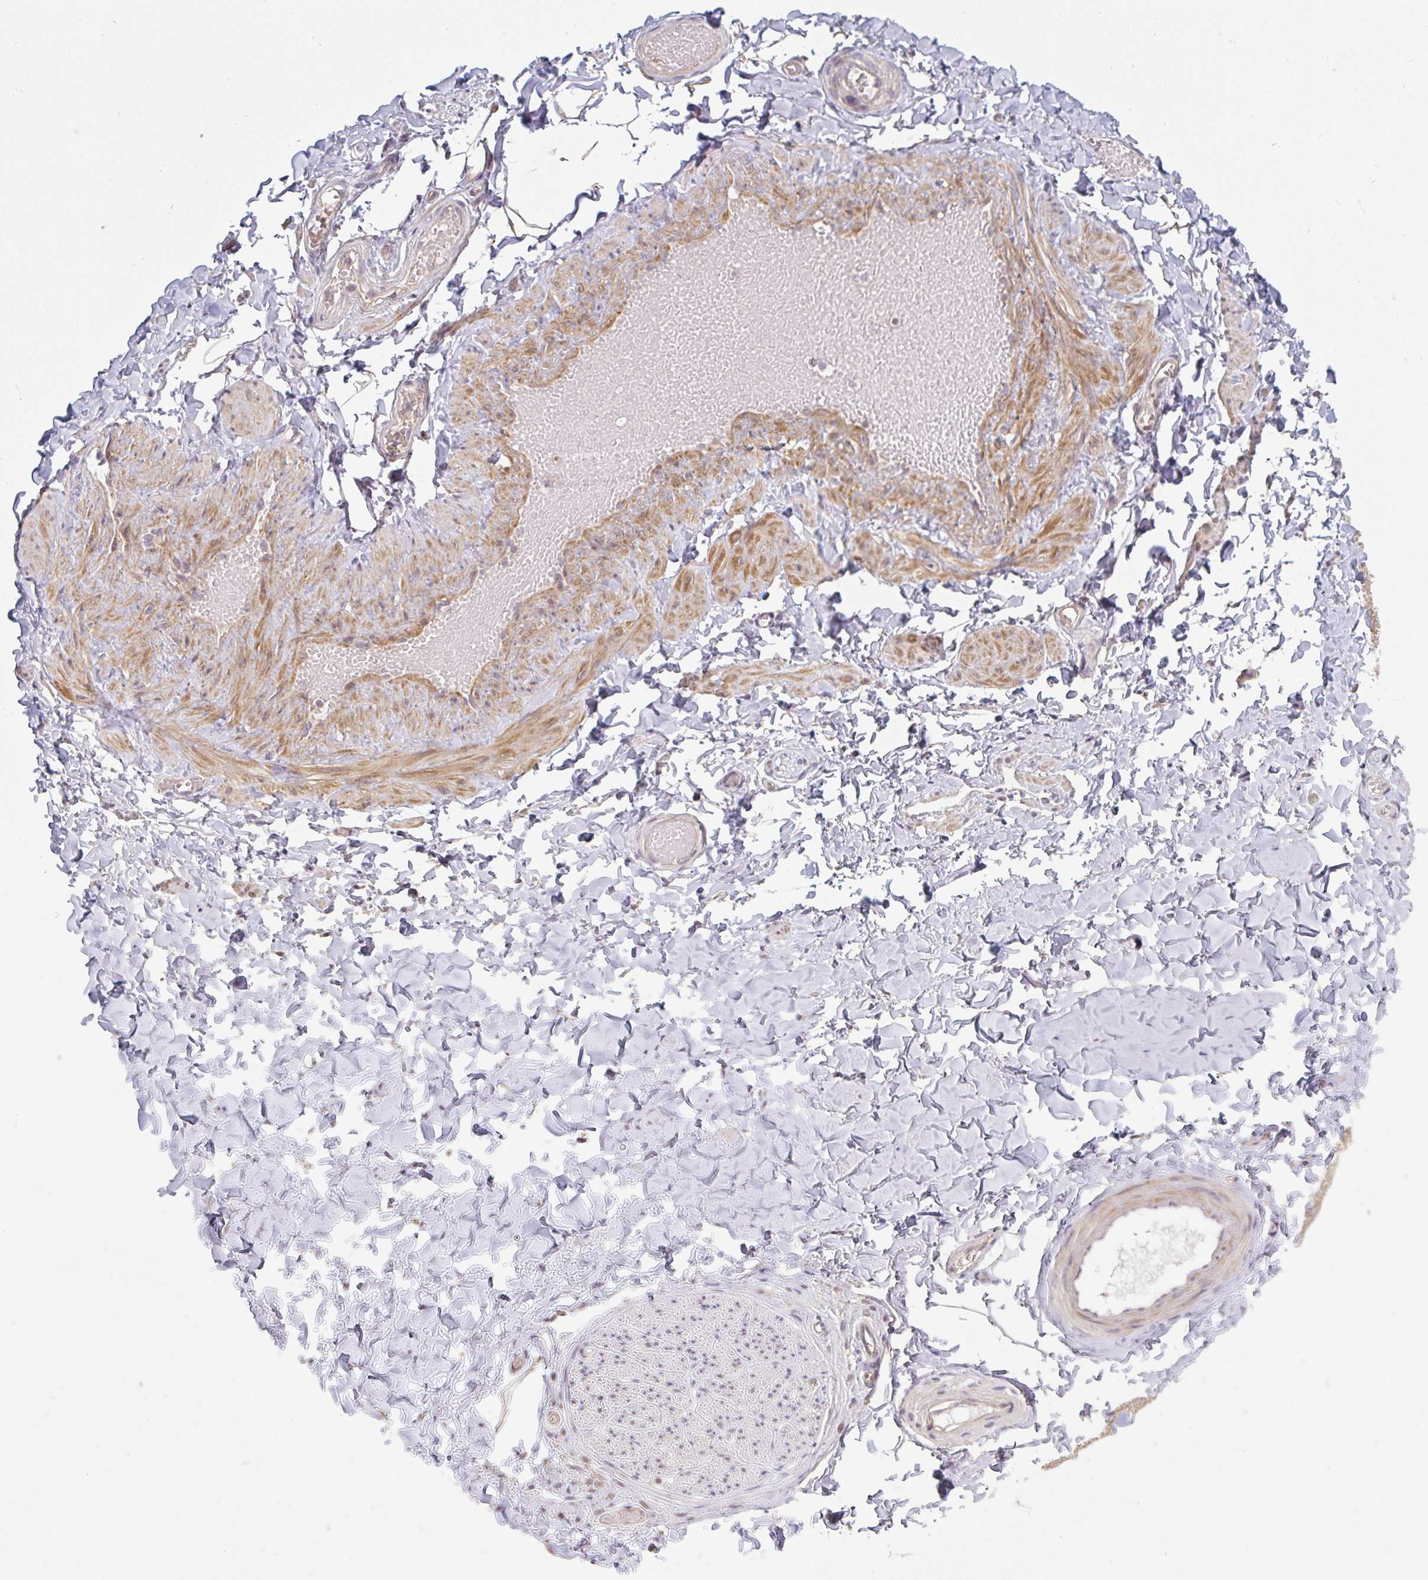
{"staining": {"intensity": "negative", "quantity": "none", "location": "none"}, "tissue": "adipose tissue", "cell_type": "Adipocytes", "image_type": "normal", "snomed": [{"axis": "morphology", "description": "Normal tissue, NOS"}, {"axis": "topography", "description": "Soft tissue"}, {"axis": "topography", "description": "Adipose tissue"}, {"axis": "topography", "description": "Vascular tissue"}, {"axis": "topography", "description": "Peripheral nerve tissue"}], "caption": "The IHC micrograph has no significant staining in adipocytes of adipose tissue. (DAB immunohistochemistry (IHC) visualized using brightfield microscopy, high magnification).", "gene": "RANGRF", "patient": {"sex": "male", "age": 29}}